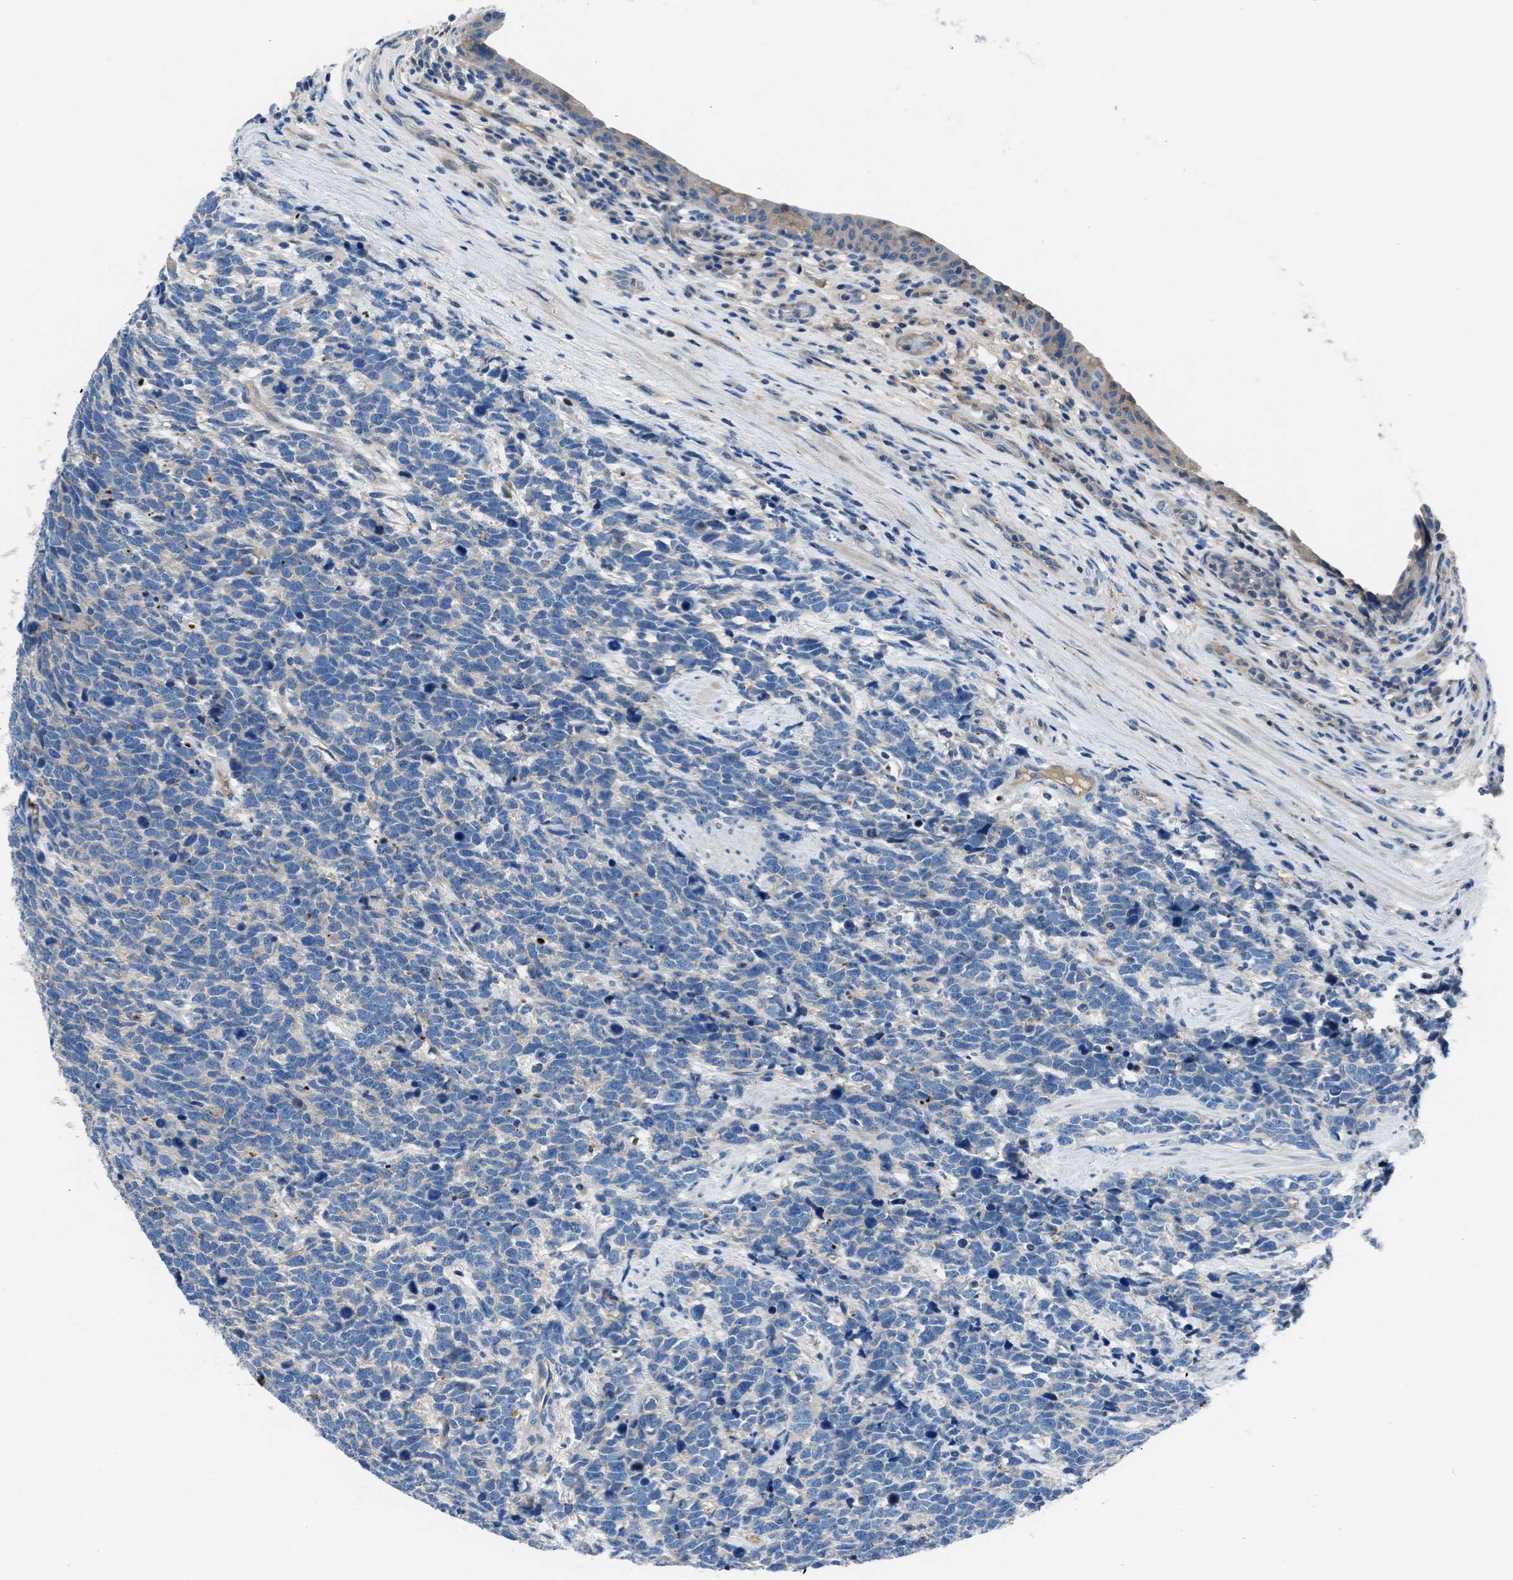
{"staining": {"intensity": "negative", "quantity": "none", "location": "none"}, "tissue": "urothelial cancer", "cell_type": "Tumor cells", "image_type": "cancer", "snomed": [{"axis": "morphology", "description": "Urothelial carcinoma, High grade"}, {"axis": "topography", "description": "Urinary bladder"}], "caption": "Immunohistochemical staining of urothelial cancer reveals no significant positivity in tumor cells.", "gene": "SLC38A6", "patient": {"sex": "female", "age": 82}}